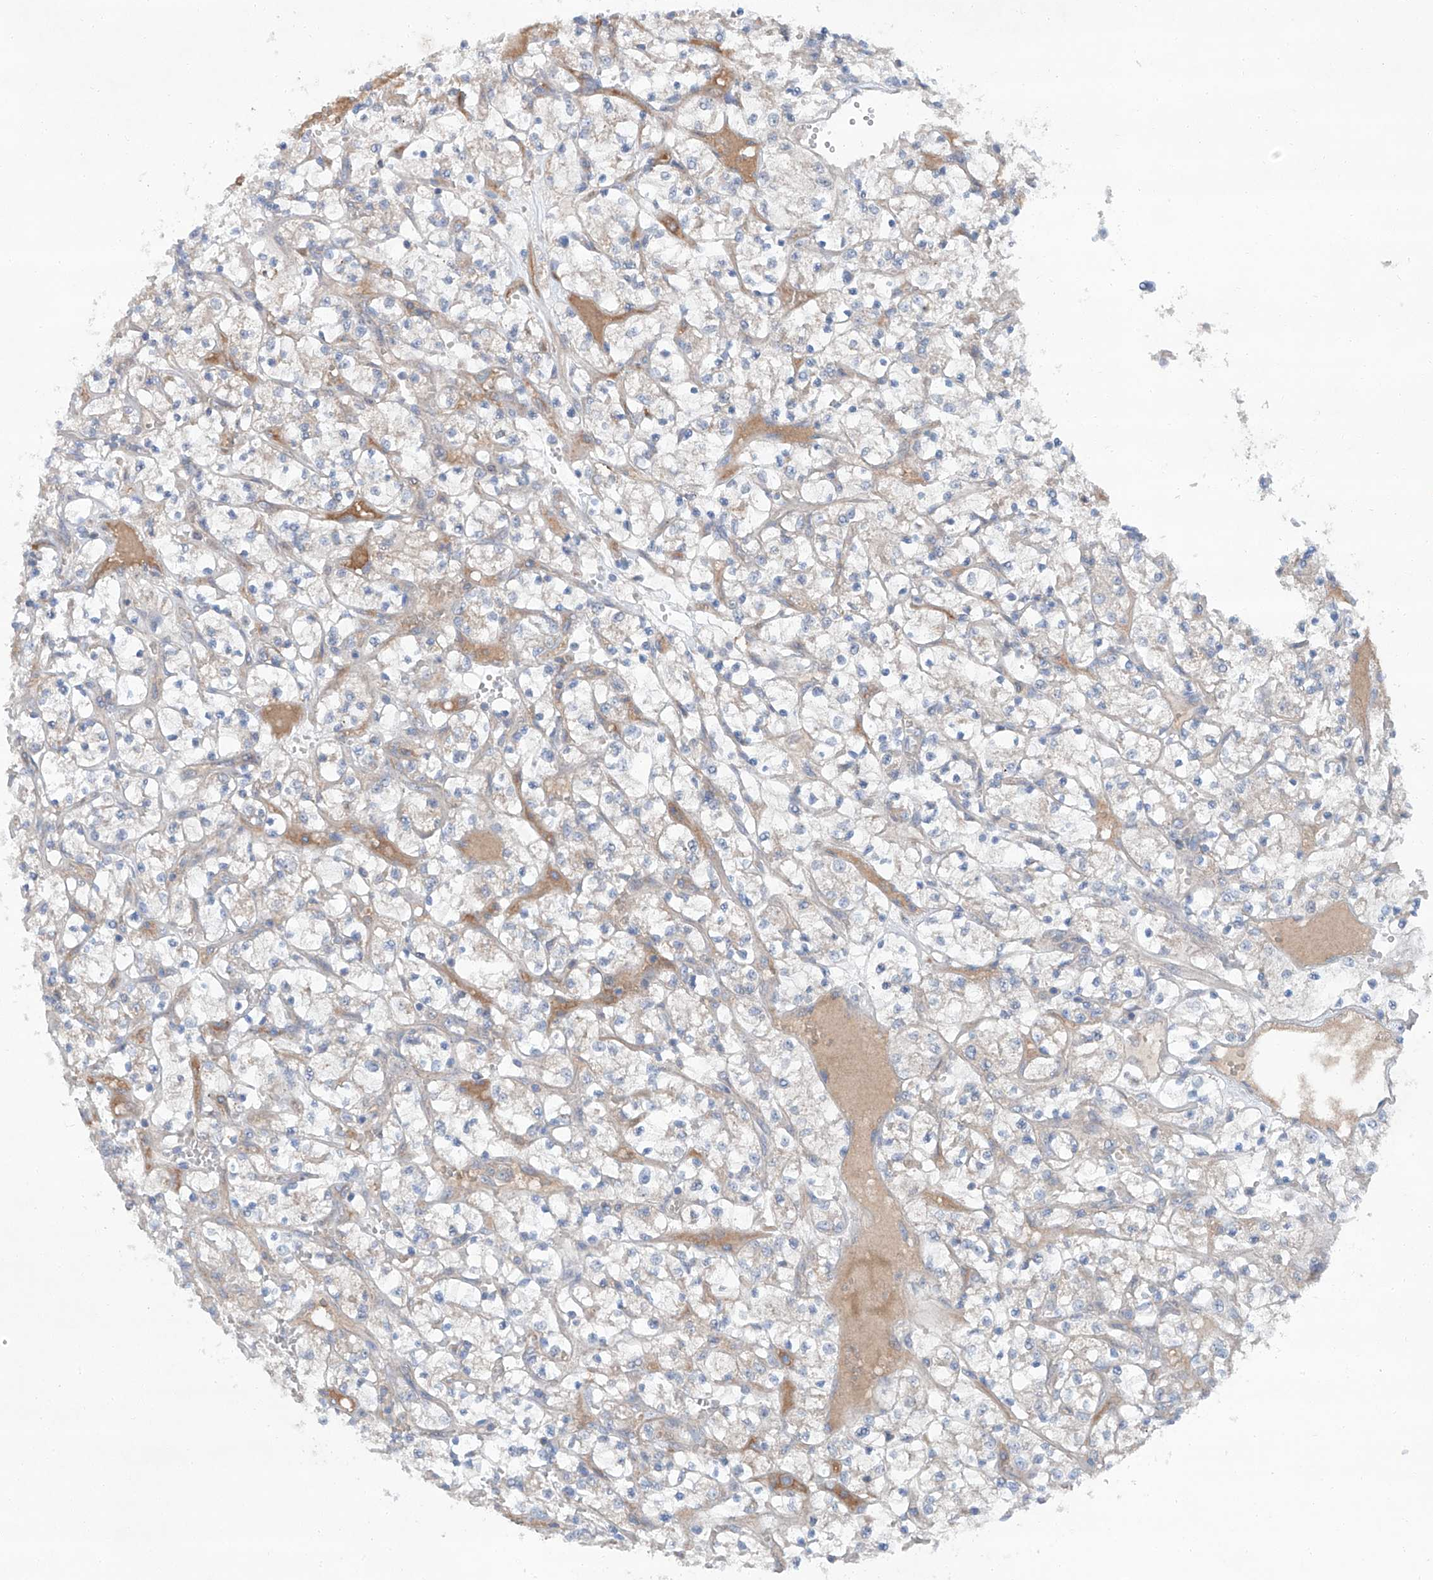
{"staining": {"intensity": "weak", "quantity": "<25%", "location": "cytoplasmic/membranous"}, "tissue": "renal cancer", "cell_type": "Tumor cells", "image_type": "cancer", "snomed": [{"axis": "morphology", "description": "Adenocarcinoma, NOS"}, {"axis": "topography", "description": "Kidney"}], "caption": "The photomicrograph displays no staining of tumor cells in renal cancer.", "gene": "SIX4", "patient": {"sex": "female", "age": 69}}